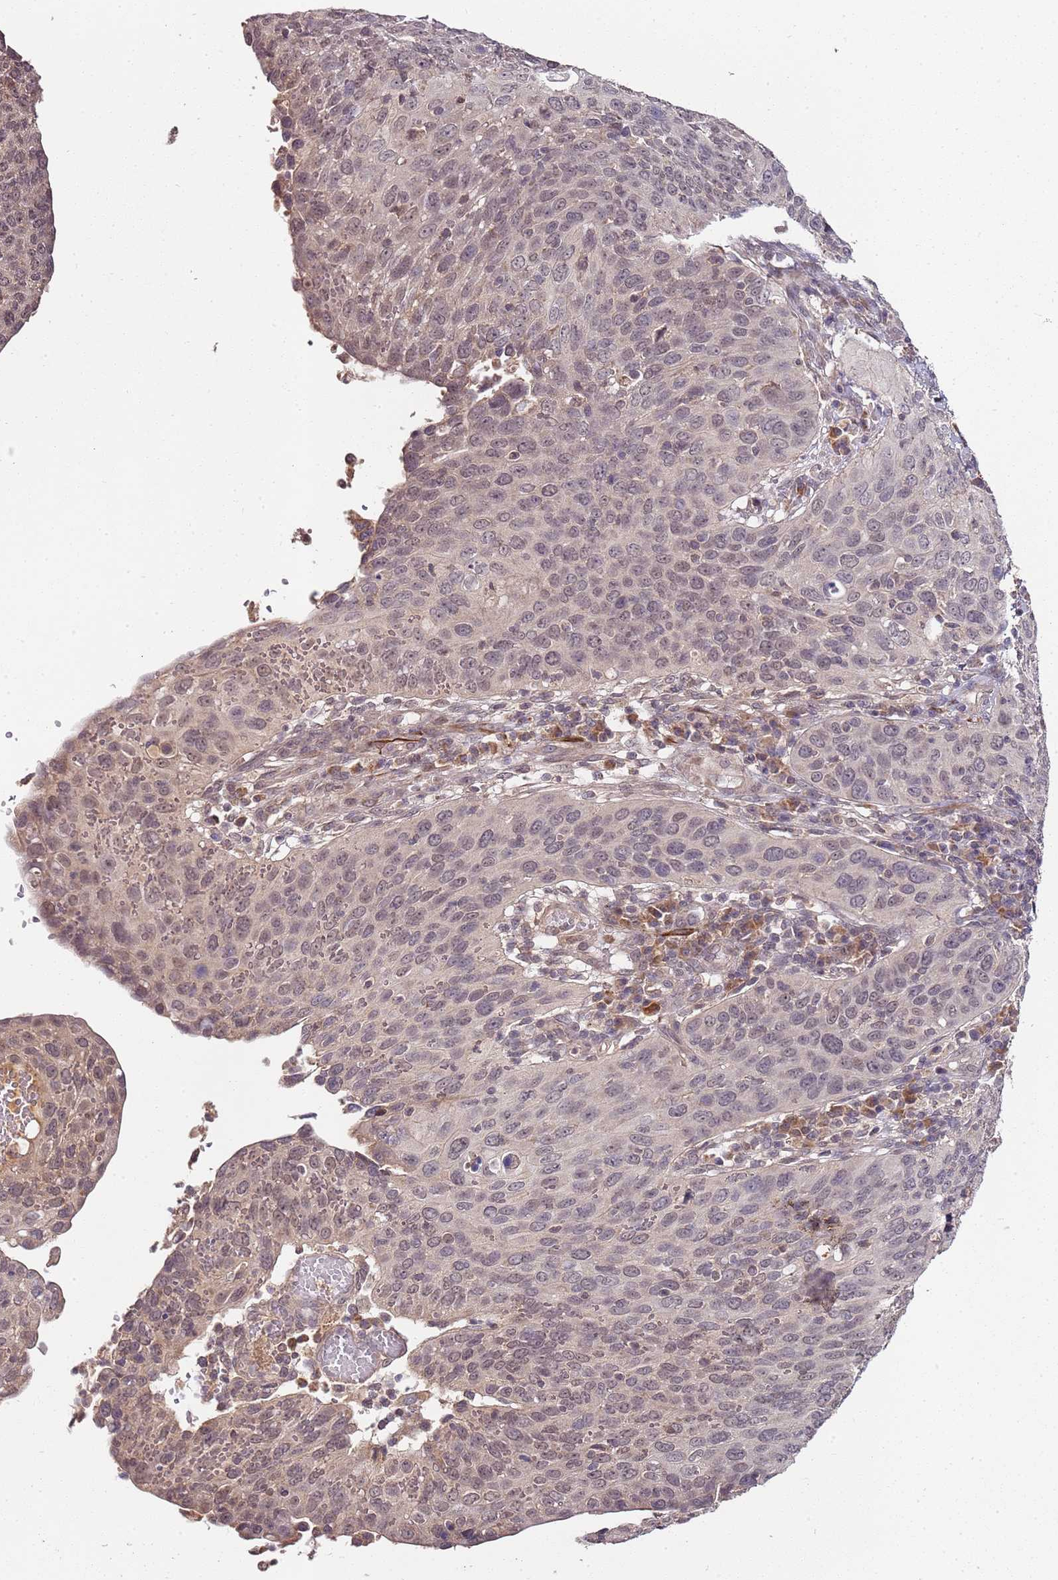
{"staining": {"intensity": "weak", "quantity": "<25%", "location": "cytoplasmic/membranous,nuclear"}, "tissue": "cervical cancer", "cell_type": "Tumor cells", "image_type": "cancer", "snomed": [{"axis": "morphology", "description": "Squamous cell carcinoma, NOS"}, {"axis": "topography", "description": "Cervix"}], "caption": "IHC histopathology image of human squamous cell carcinoma (cervical) stained for a protein (brown), which demonstrates no positivity in tumor cells. (Brightfield microscopy of DAB IHC at high magnification).", "gene": "LIN37", "patient": {"sex": "female", "age": 36}}